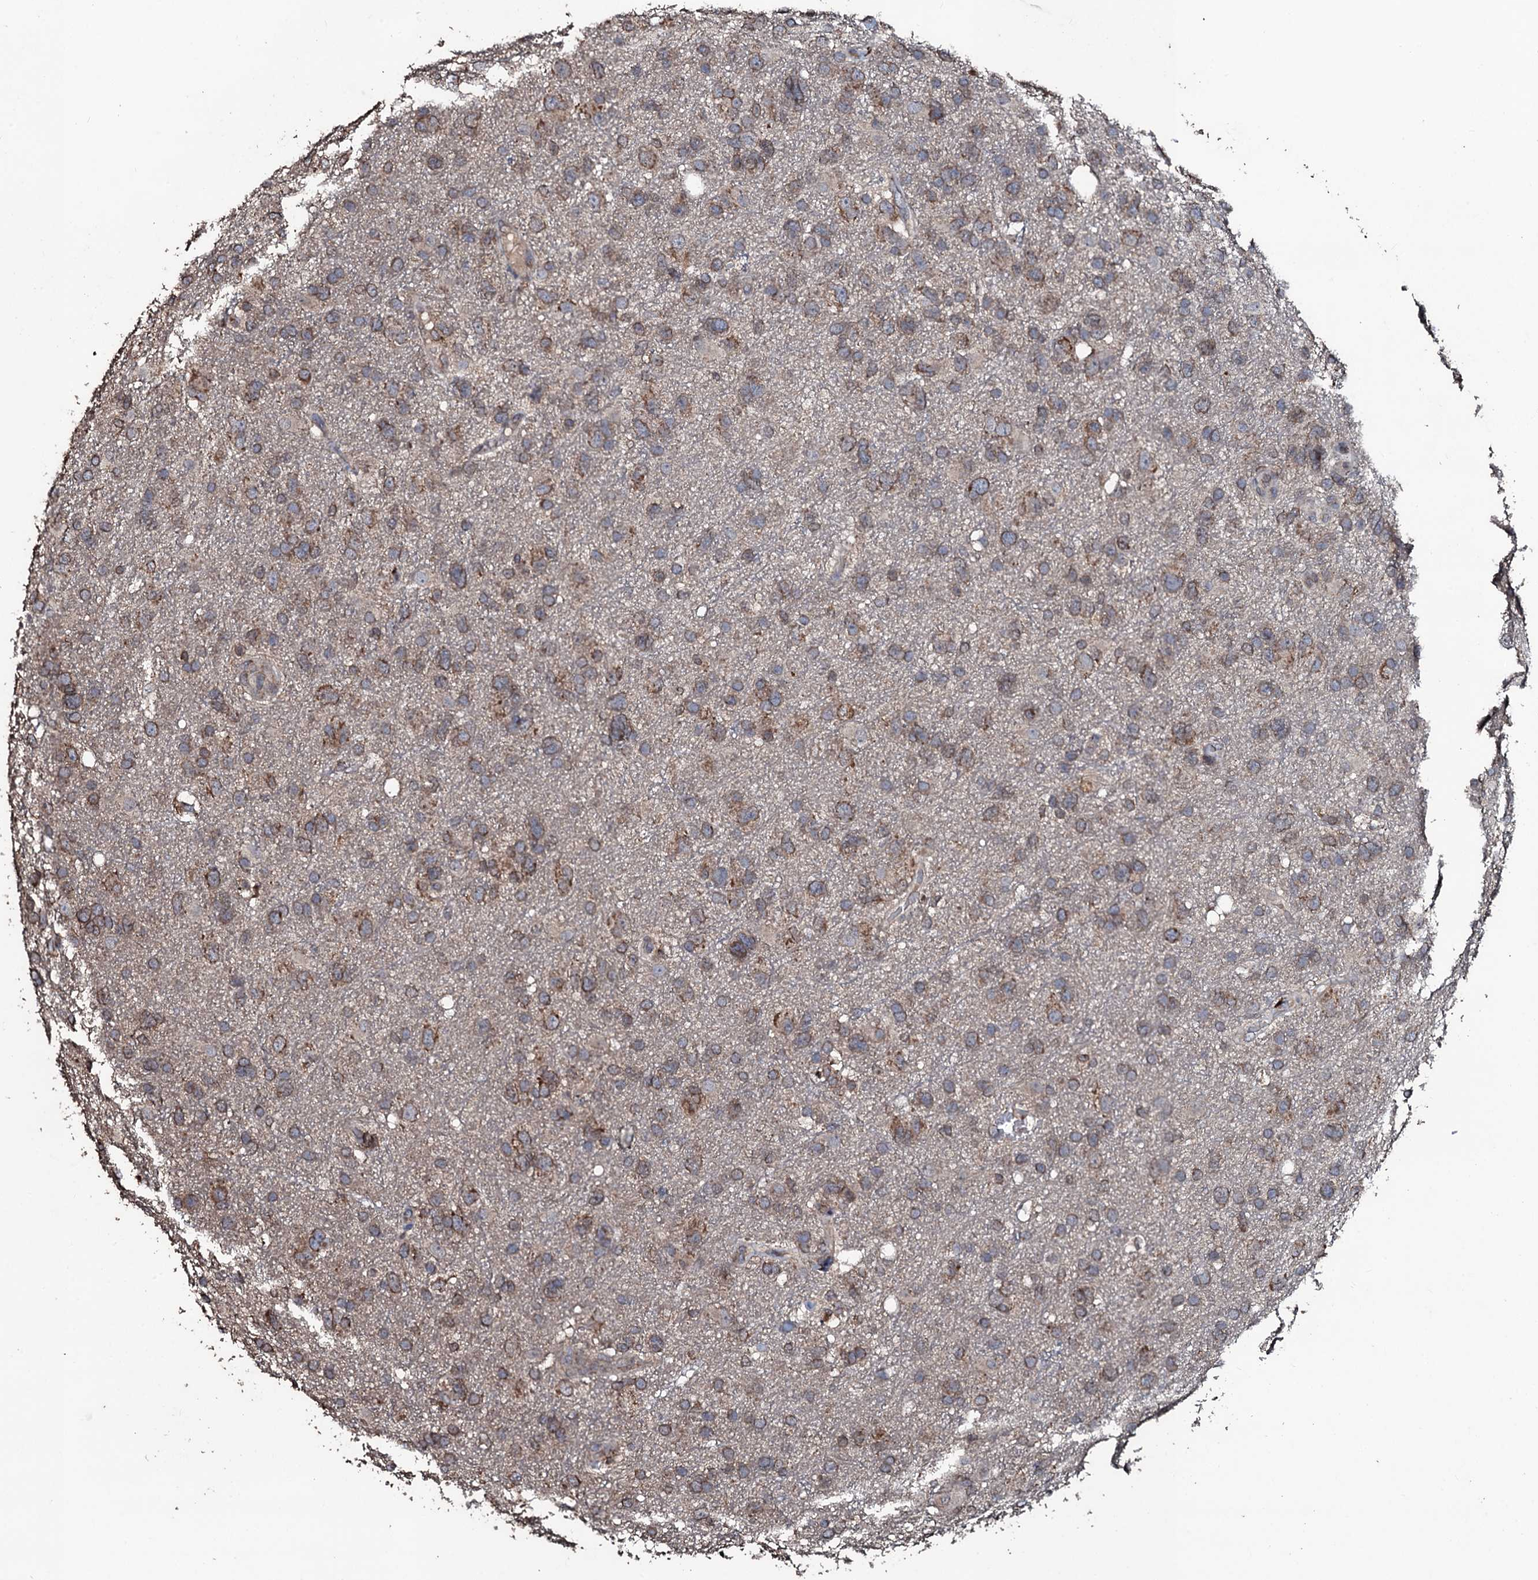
{"staining": {"intensity": "moderate", "quantity": ">75%", "location": "cytoplasmic/membranous"}, "tissue": "glioma", "cell_type": "Tumor cells", "image_type": "cancer", "snomed": [{"axis": "morphology", "description": "Glioma, malignant, High grade"}, {"axis": "topography", "description": "Brain"}], "caption": "Protein expression analysis of human malignant glioma (high-grade) reveals moderate cytoplasmic/membranous staining in approximately >75% of tumor cells. (Brightfield microscopy of DAB IHC at high magnification).", "gene": "SDHAF2", "patient": {"sex": "male", "age": 61}}